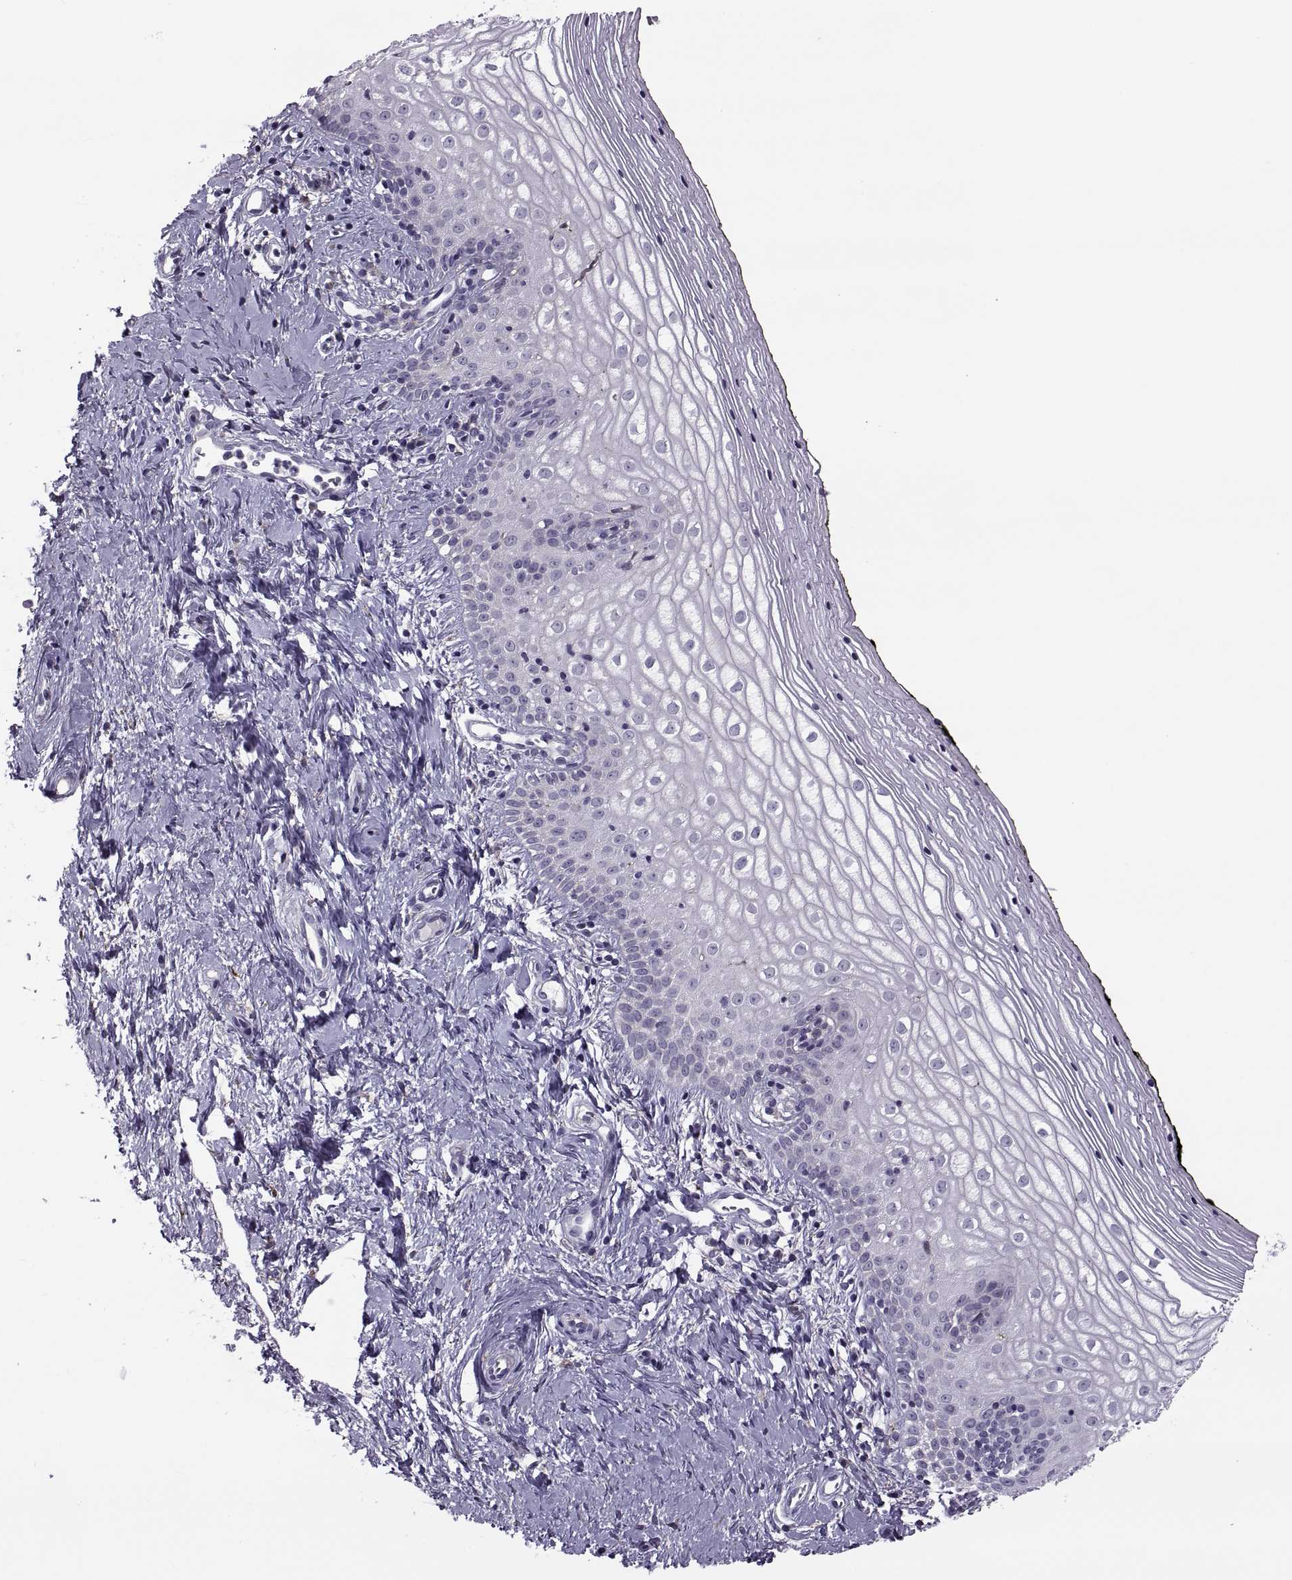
{"staining": {"intensity": "negative", "quantity": "none", "location": "none"}, "tissue": "vagina", "cell_type": "Squamous epithelial cells", "image_type": "normal", "snomed": [{"axis": "morphology", "description": "Normal tissue, NOS"}, {"axis": "topography", "description": "Vagina"}], "caption": "This is a histopathology image of immunohistochemistry (IHC) staining of normal vagina, which shows no expression in squamous epithelial cells. Brightfield microscopy of immunohistochemistry (IHC) stained with DAB (3,3'-diaminobenzidine) (brown) and hematoxylin (blue), captured at high magnification.", "gene": "LETM2", "patient": {"sex": "female", "age": 47}}